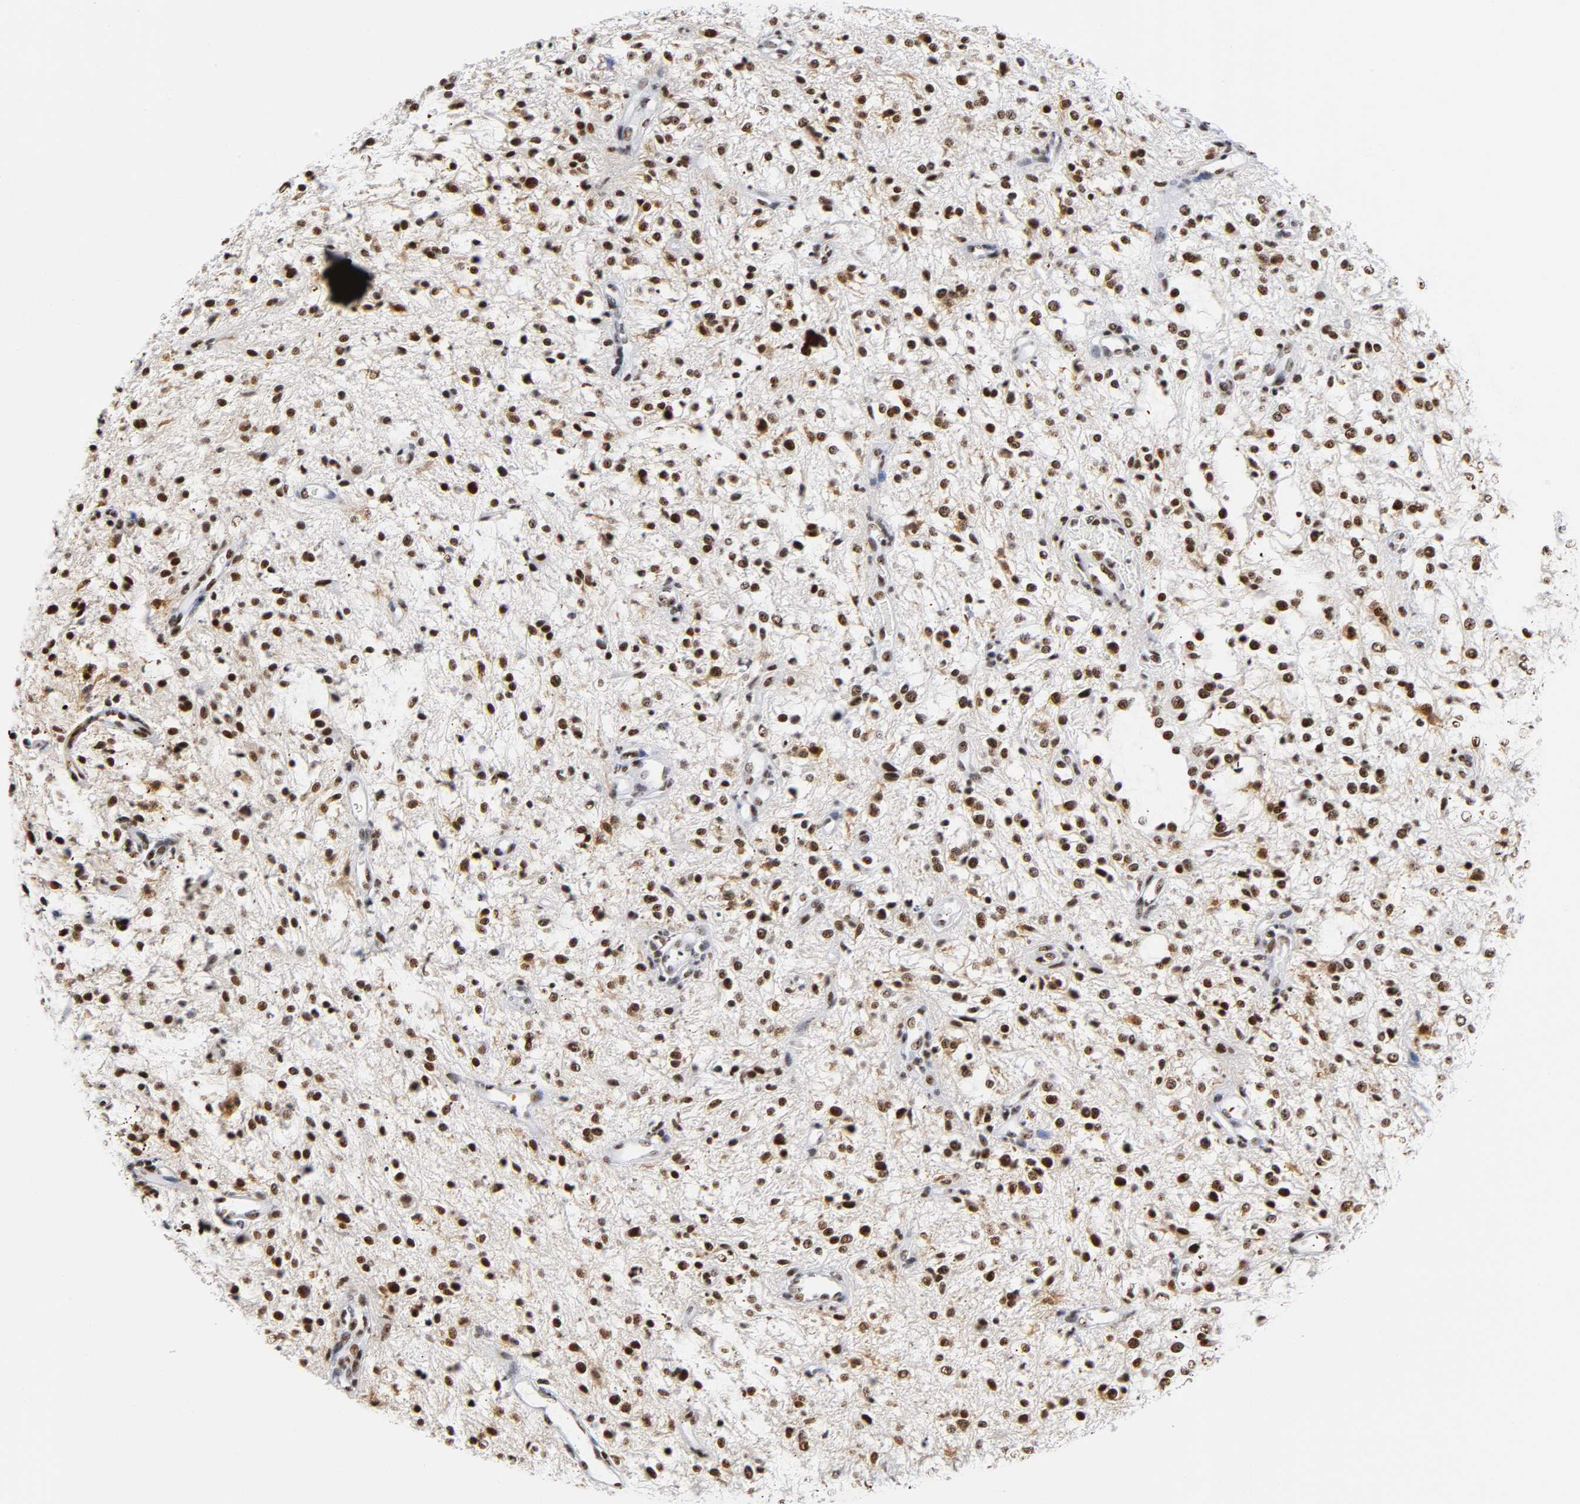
{"staining": {"intensity": "strong", "quantity": ">75%", "location": "nuclear"}, "tissue": "glioma", "cell_type": "Tumor cells", "image_type": "cancer", "snomed": [{"axis": "morphology", "description": "Glioma, malignant, NOS"}, {"axis": "topography", "description": "Cerebellum"}], "caption": "High-magnification brightfield microscopy of glioma stained with DAB (3,3'-diaminobenzidine) (brown) and counterstained with hematoxylin (blue). tumor cells exhibit strong nuclear positivity is appreciated in about>75% of cells. (DAB IHC, brown staining for protein, blue staining for nuclei).", "gene": "UBTF", "patient": {"sex": "female", "age": 10}}